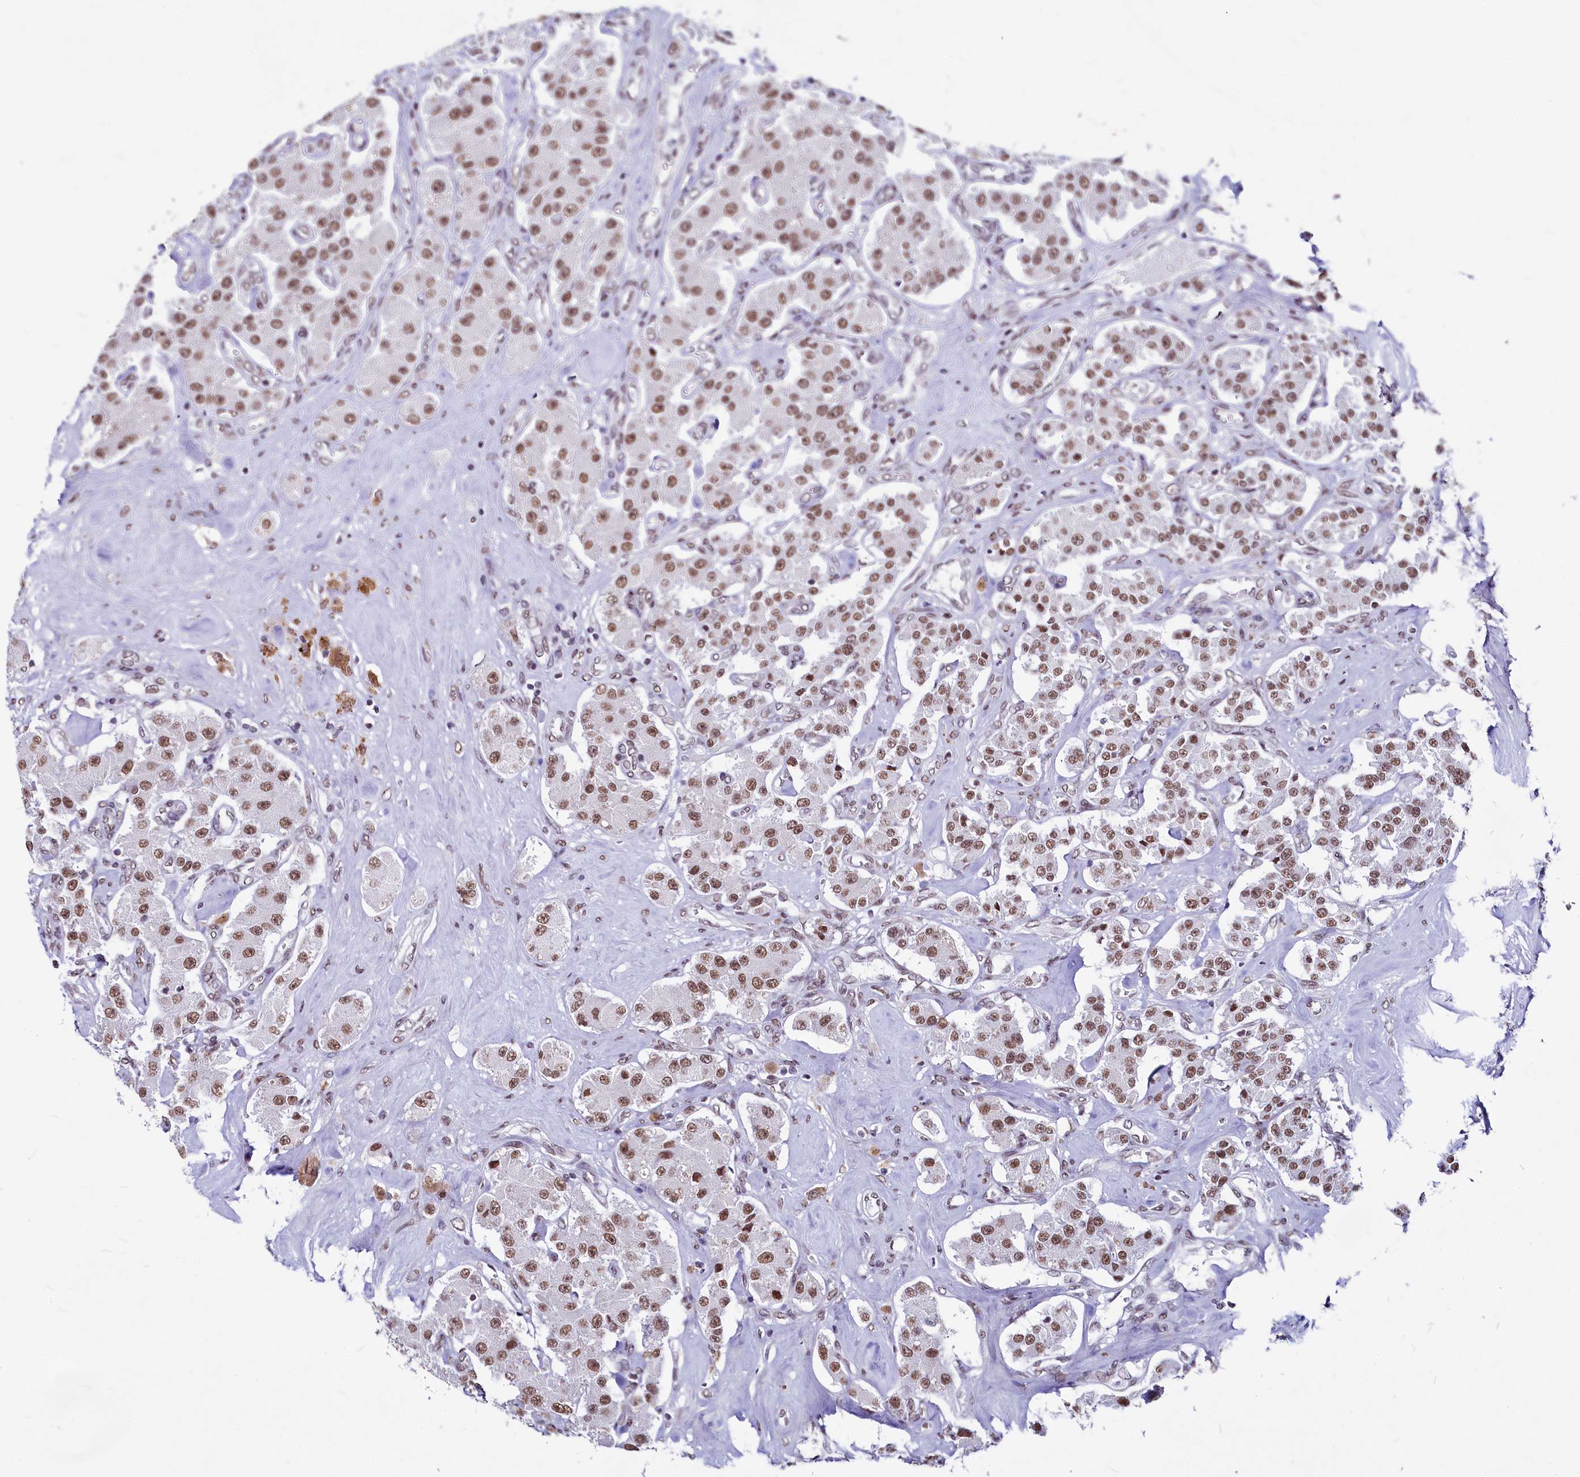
{"staining": {"intensity": "moderate", "quantity": ">75%", "location": "nuclear"}, "tissue": "carcinoid", "cell_type": "Tumor cells", "image_type": "cancer", "snomed": [{"axis": "morphology", "description": "Carcinoid, malignant, NOS"}, {"axis": "topography", "description": "Pancreas"}], "caption": "Carcinoid stained with immunohistochemistry (IHC) demonstrates moderate nuclear expression in about >75% of tumor cells.", "gene": "PARPBP", "patient": {"sex": "male", "age": 41}}